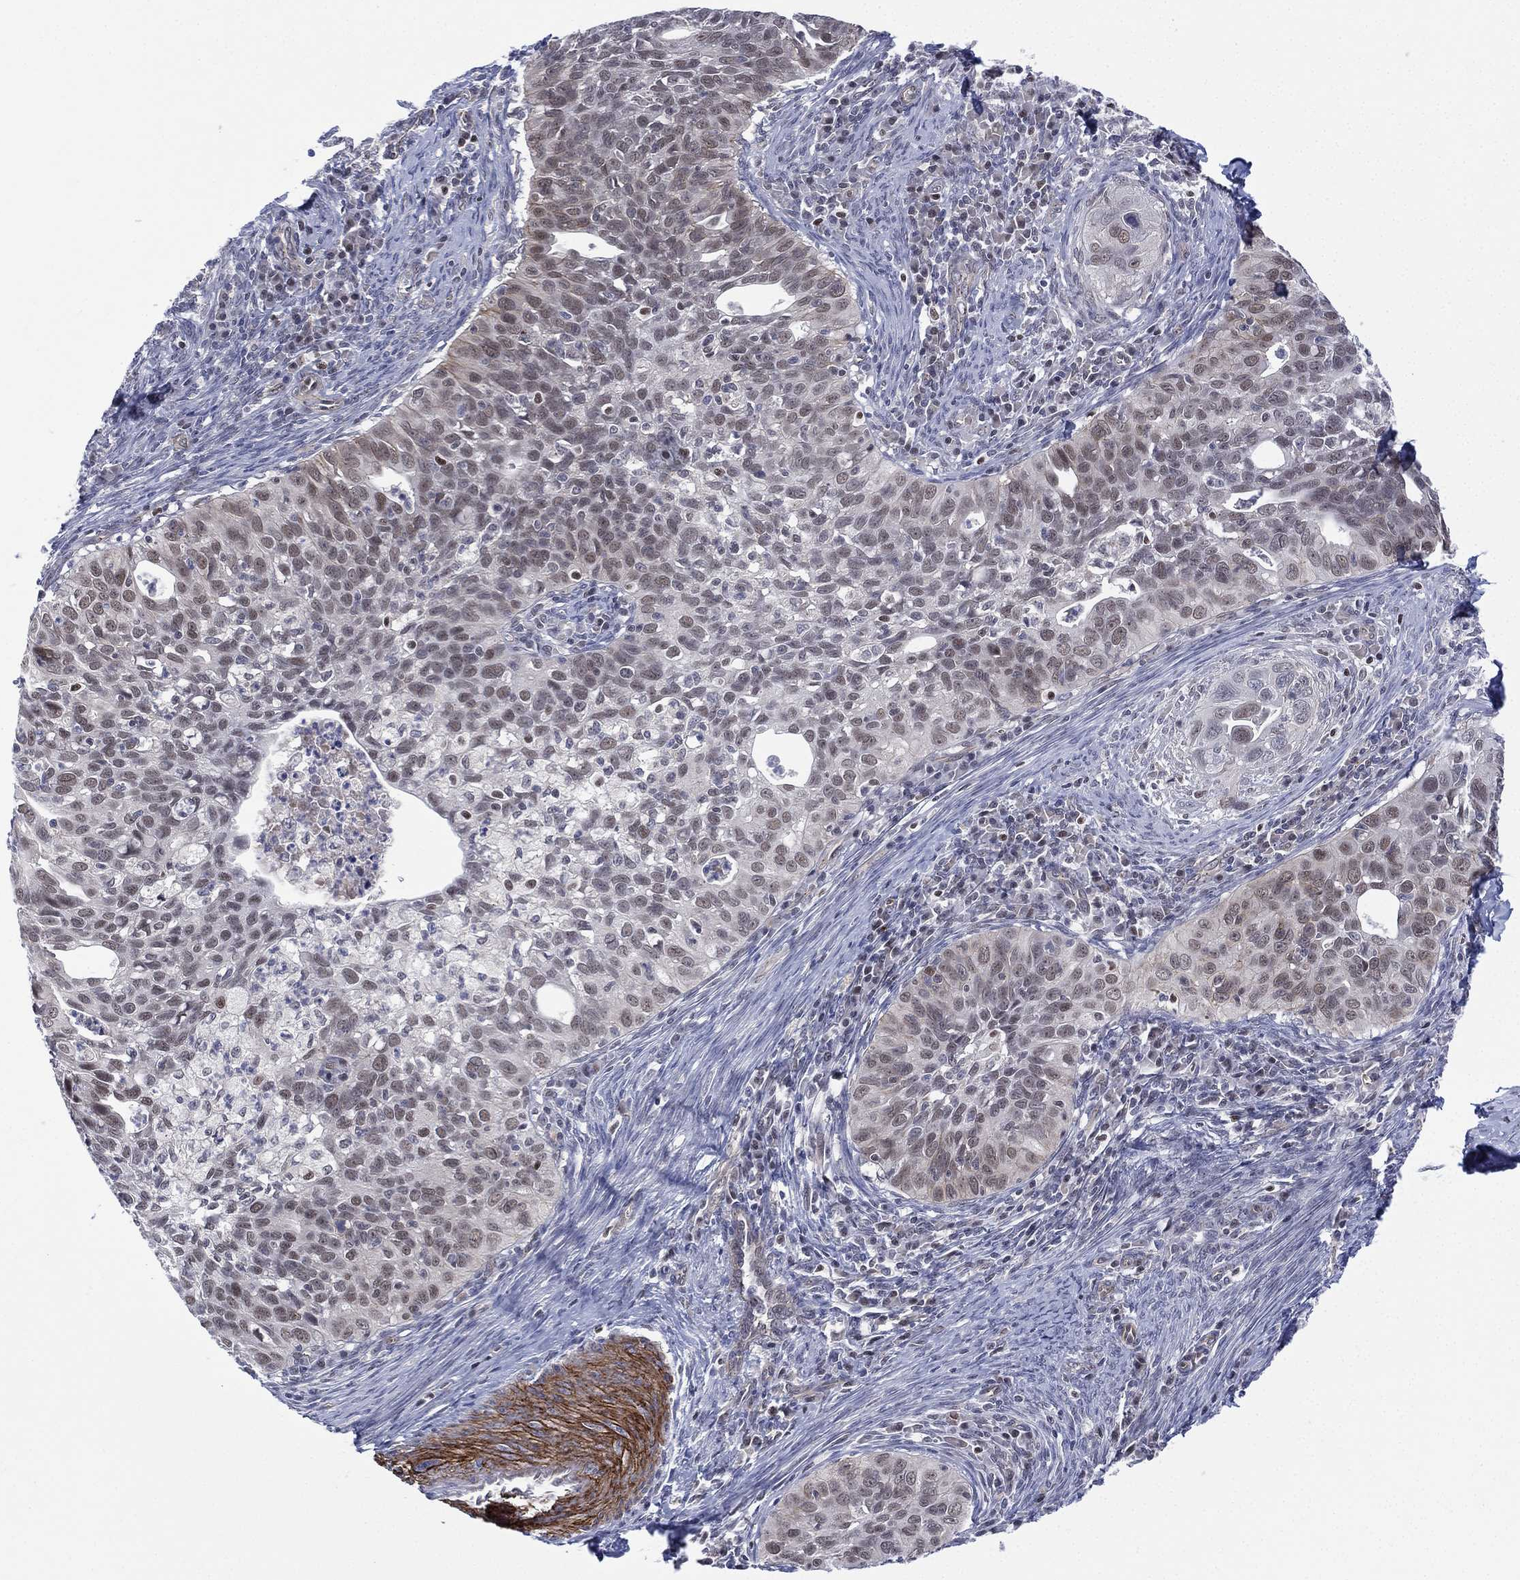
{"staining": {"intensity": "negative", "quantity": "none", "location": "none"}, "tissue": "cervical cancer", "cell_type": "Tumor cells", "image_type": "cancer", "snomed": [{"axis": "morphology", "description": "Squamous cell carcinoma, NOS"}, {"axis": "topography", "description": "Cervix"}], "caption": "Immunohistochemistry micrograph of neoplastic tissue: human cervical cancer (squamous cell carcinoma) stained with DAB reveals no significant protein positivity in tumor cells.", "gene": "GSE1", "patient": {"sex": "female", "age": 26}}